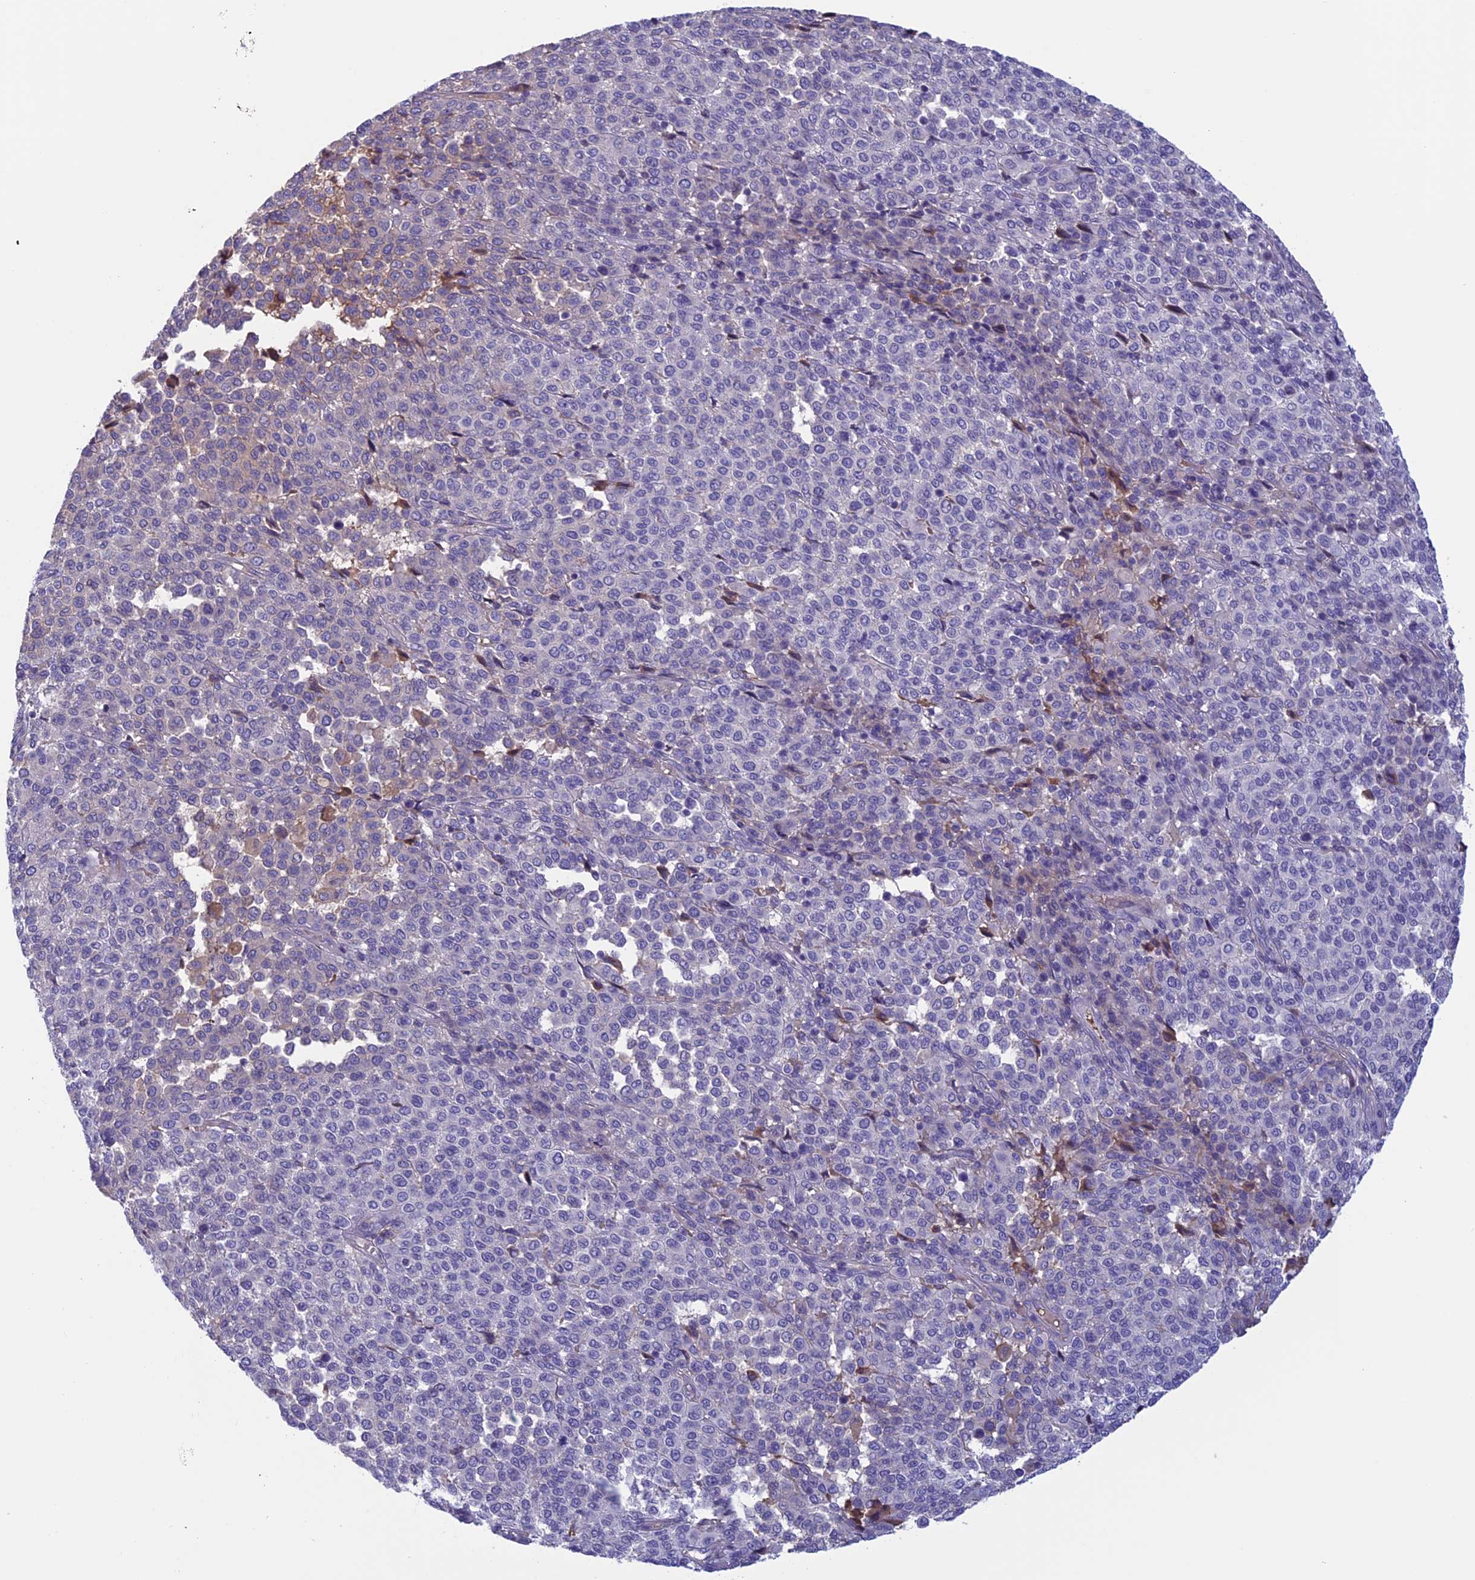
{"staining": {"intensity": "weak", "quantity": "<25%", "location": "cytoplasmic/membranous"}, "tissue": "melanoma", "cell_type": "Tumor cells", "image_type": "cancer", "snomed": [{"axis": "morphology", "description": "Malignant melanoma, Metastatic site"}, {"axis": "topography", "description": "Pancreas"}], "caption": "A histopathology image of human melanoma is negative for staining in tumor cells.", "gene": "ANGPTL2", "patient": {"sex": "female", "age": 30}}